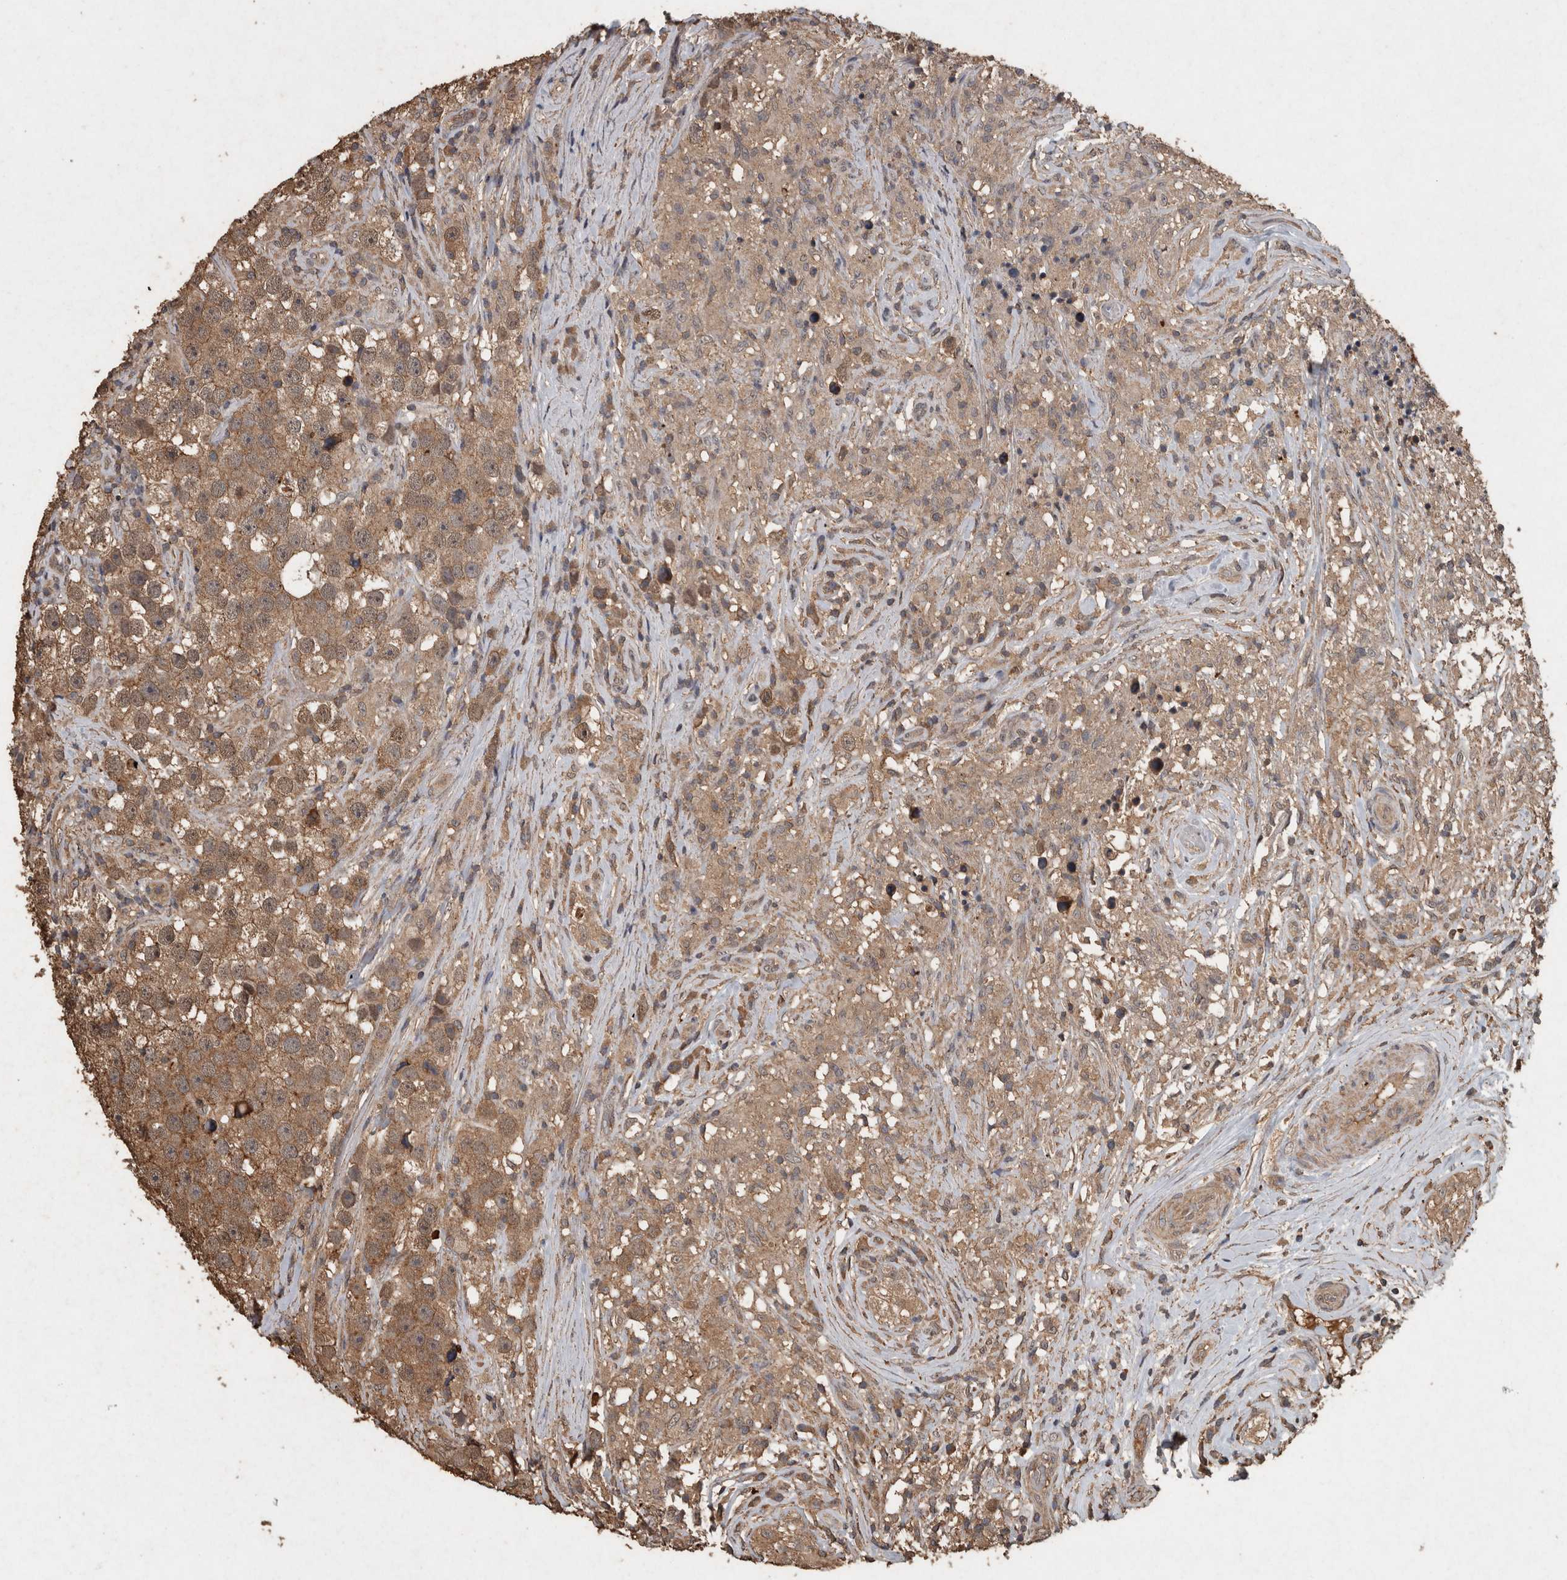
{"staining": {"intensity": "moderate", "quantity": ">75%", "location": "cytoplasmic/membranous"}, "tissue": "testis cancer", "cell_type": "Tumor cells", "image_type": "cancer", "snomed": [{"axis": "morphology", "description": "Seminoma, NOS"}, {"axis": "topography", "description": "Testis"}], "caption": "Immunohistochemistry photomicrograph of human testis cancer stained for a protein (brown), which shows medium levels of moderate cytoplasmic/membranous staining in about >75% of tumor cells.", "gene": "FGFRL1", "patient": {"sex": "male", "age": 49}}